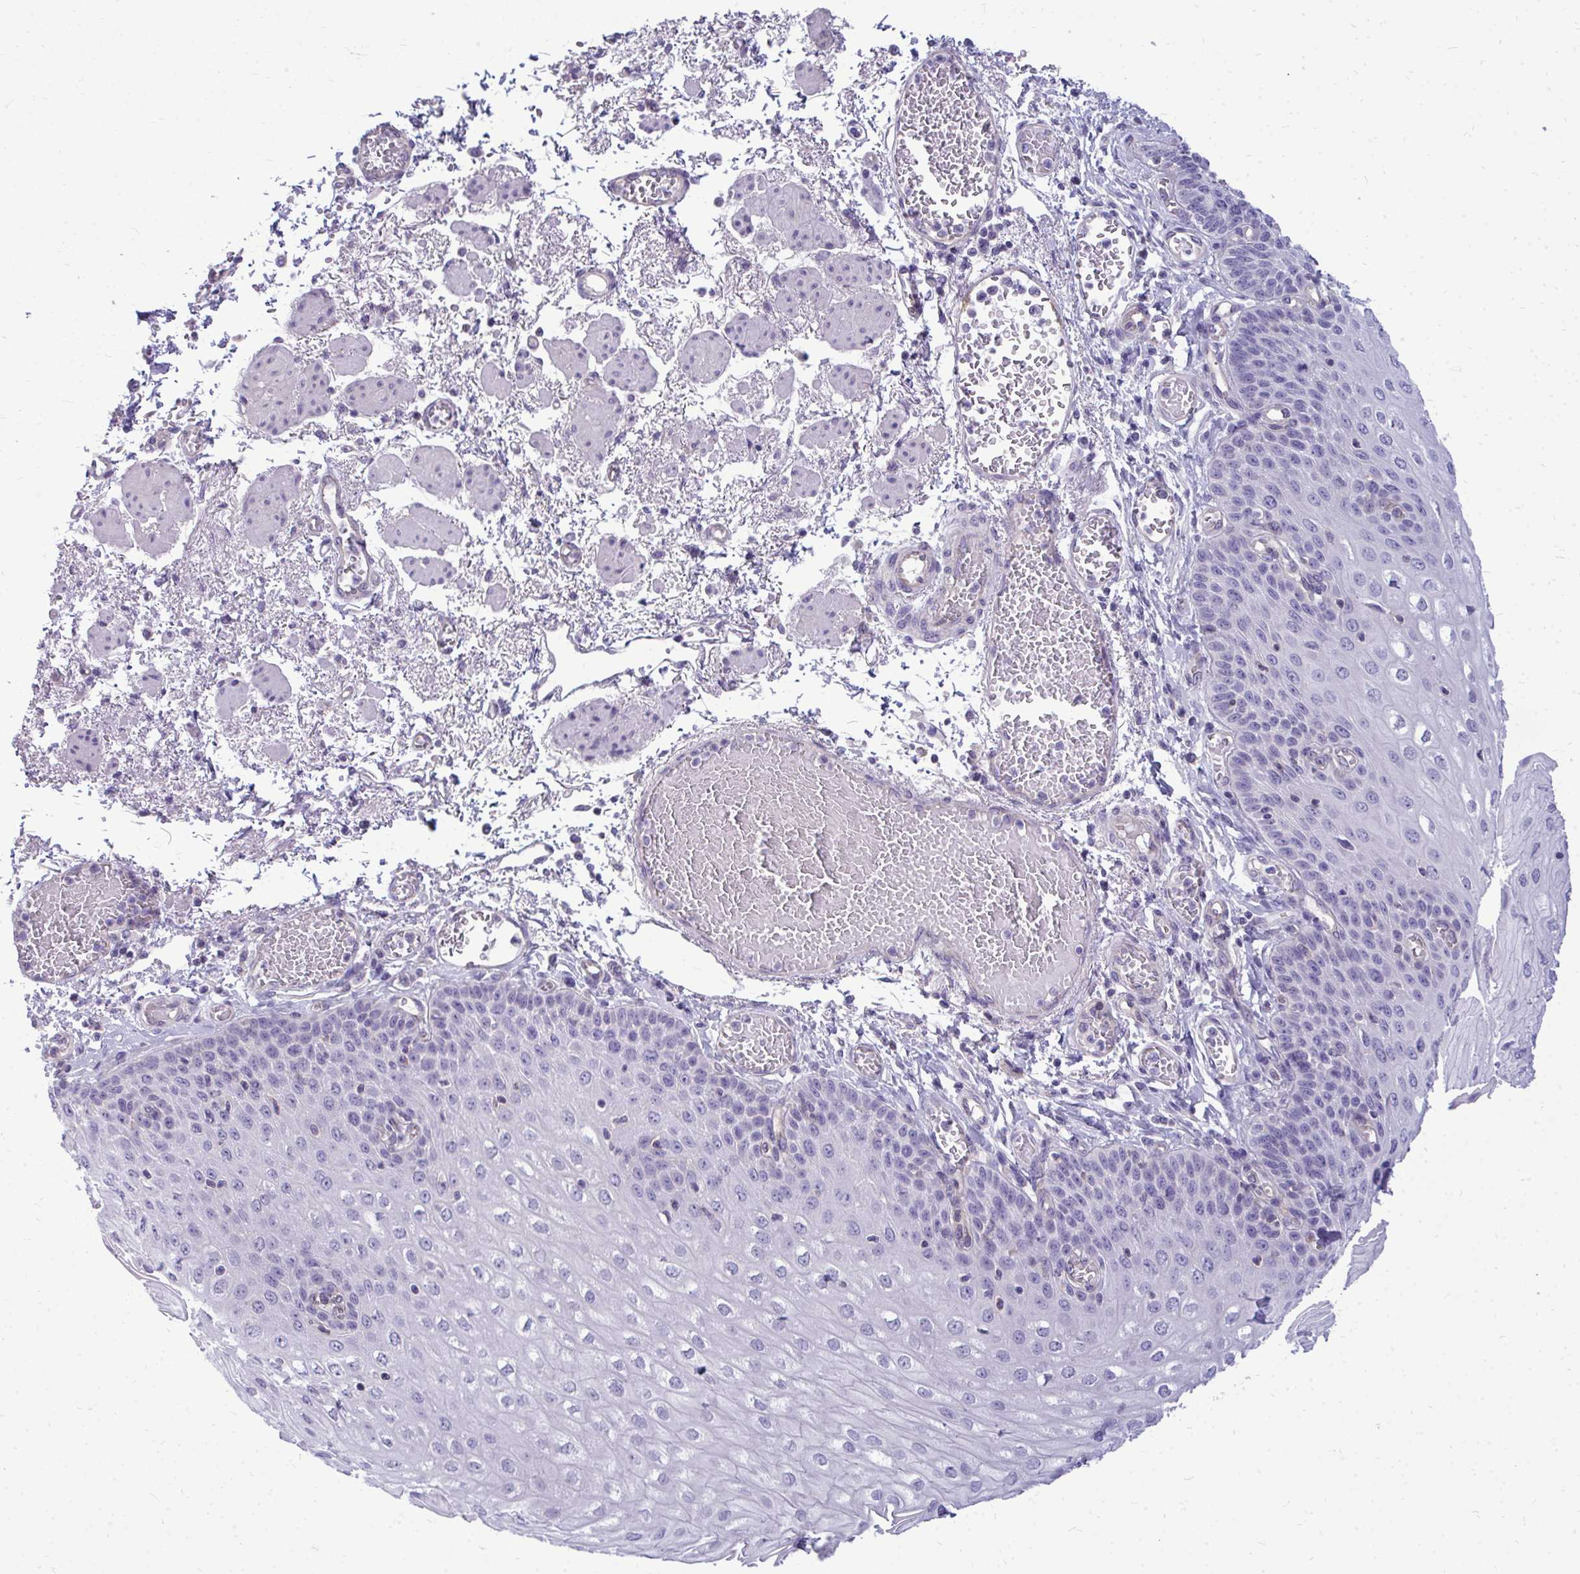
{"staining": {"intensity": "negative", "quantity": "none", "location": "none"}, "tissue": "esophagus", "cell_type": "Squamous epithelial cells", "image_type": "normal", "snomed": [{"axis": "morphology", "description": "Normal tissue, NOS"}, {"axis": "morphology", "description": "Adenocarcinoma, NOS"}, {"axis": "topography", "description": "Esophagus"}], "caption": "Immunohistochemical staining of unremarkable human esophagus shows no significant staining in squamous epithelial cells. (Immunohistochemistry, brightfield microscopy, high magnification).", "gene": "FABP3", "patient": {"sex": "male", "age": 81}}